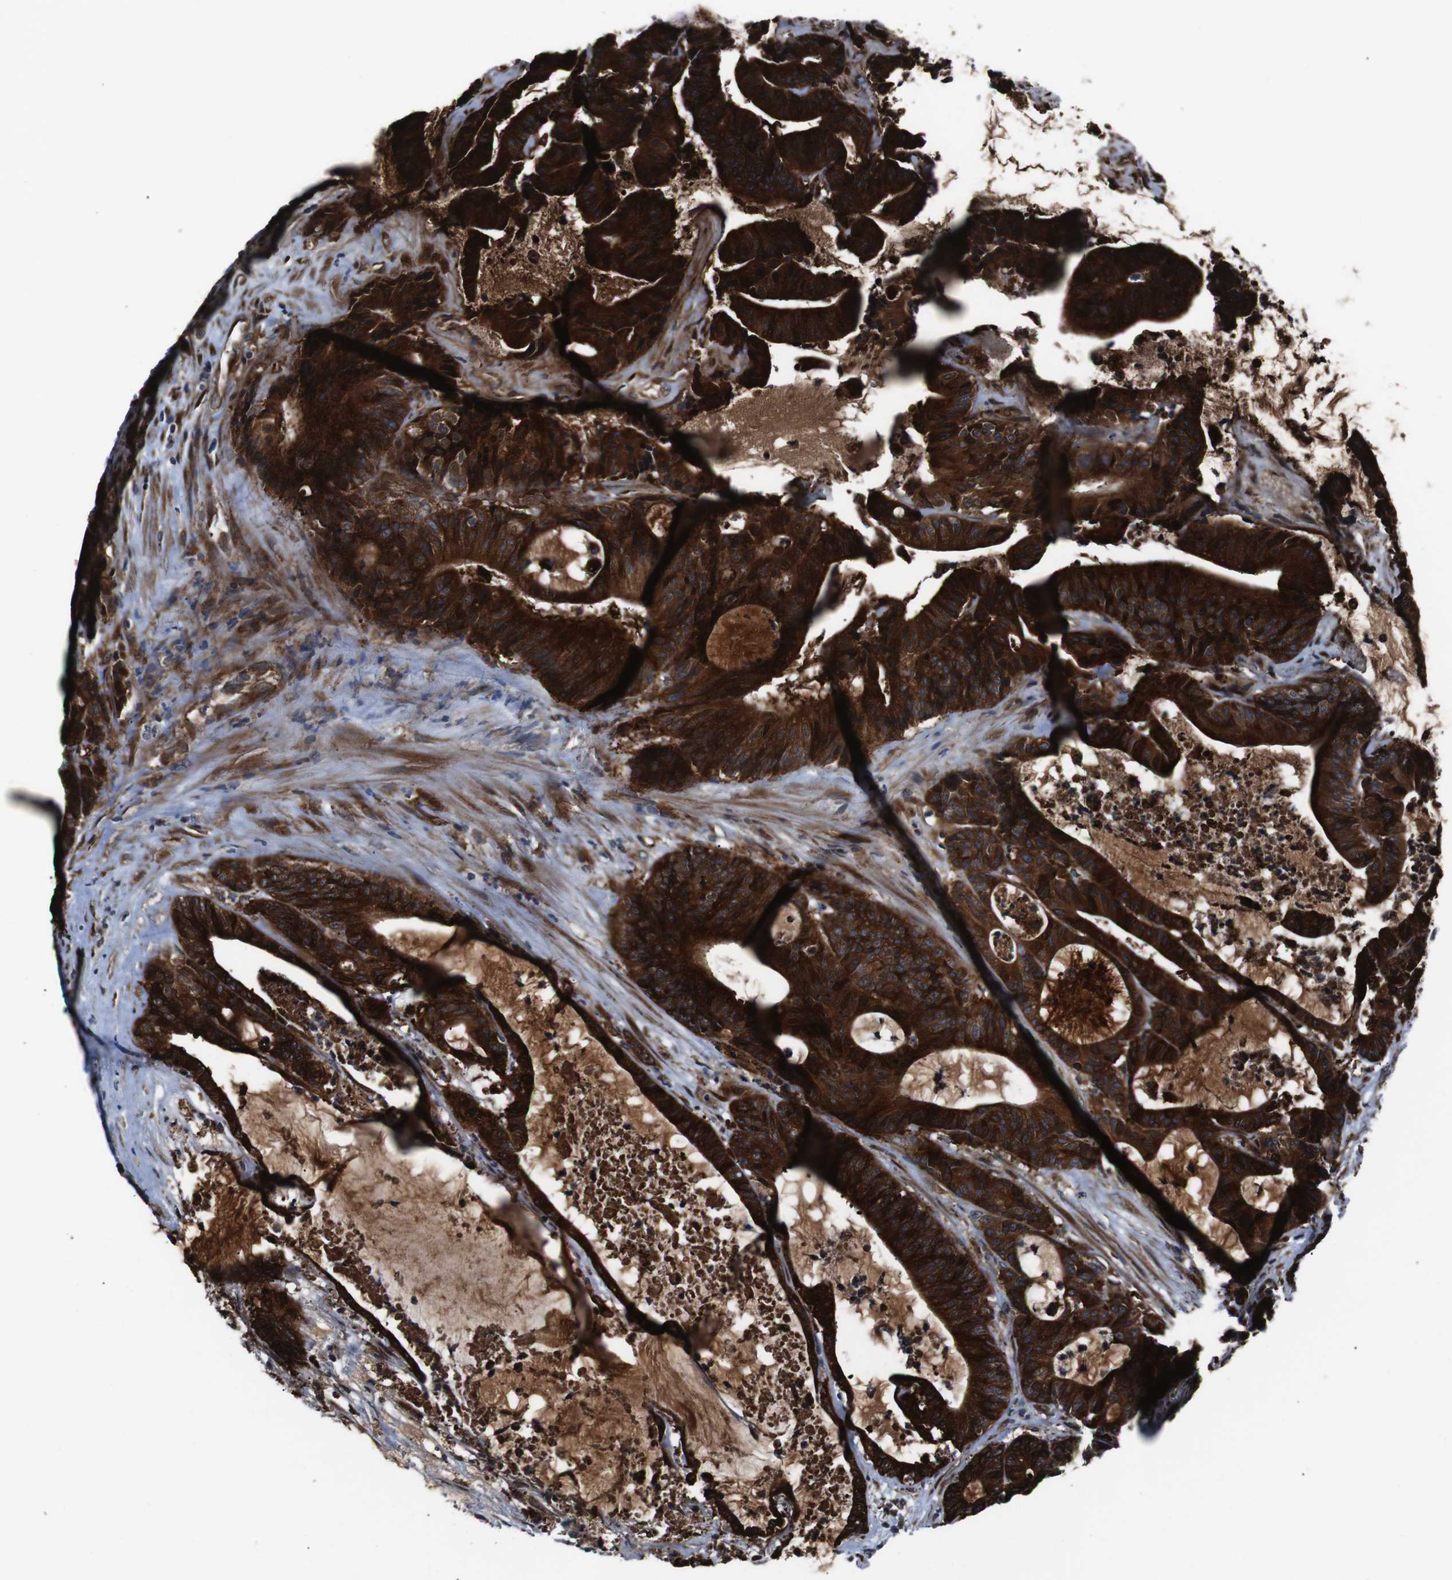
{"staining": {"intensity": "strong", "quantity": ">75%", "location": "cytoplasmic/membranous"}, "tissue": "colorectal cancer", "cell_type": "Tumor cells", "image_type": "cancer", "snomed": [{"axis": "morphology", "description": "Adenocarcinoma, NOS"}, {"axis": "topography", "description": "Colon"}], "caption": "Tumor cells exhibit strong cytoplasmic/membranous staining in approximately >75% of cells in colorectal cancer.", "gene": "EIF4A2", "patient": {"sex": "female", "age": 84}}